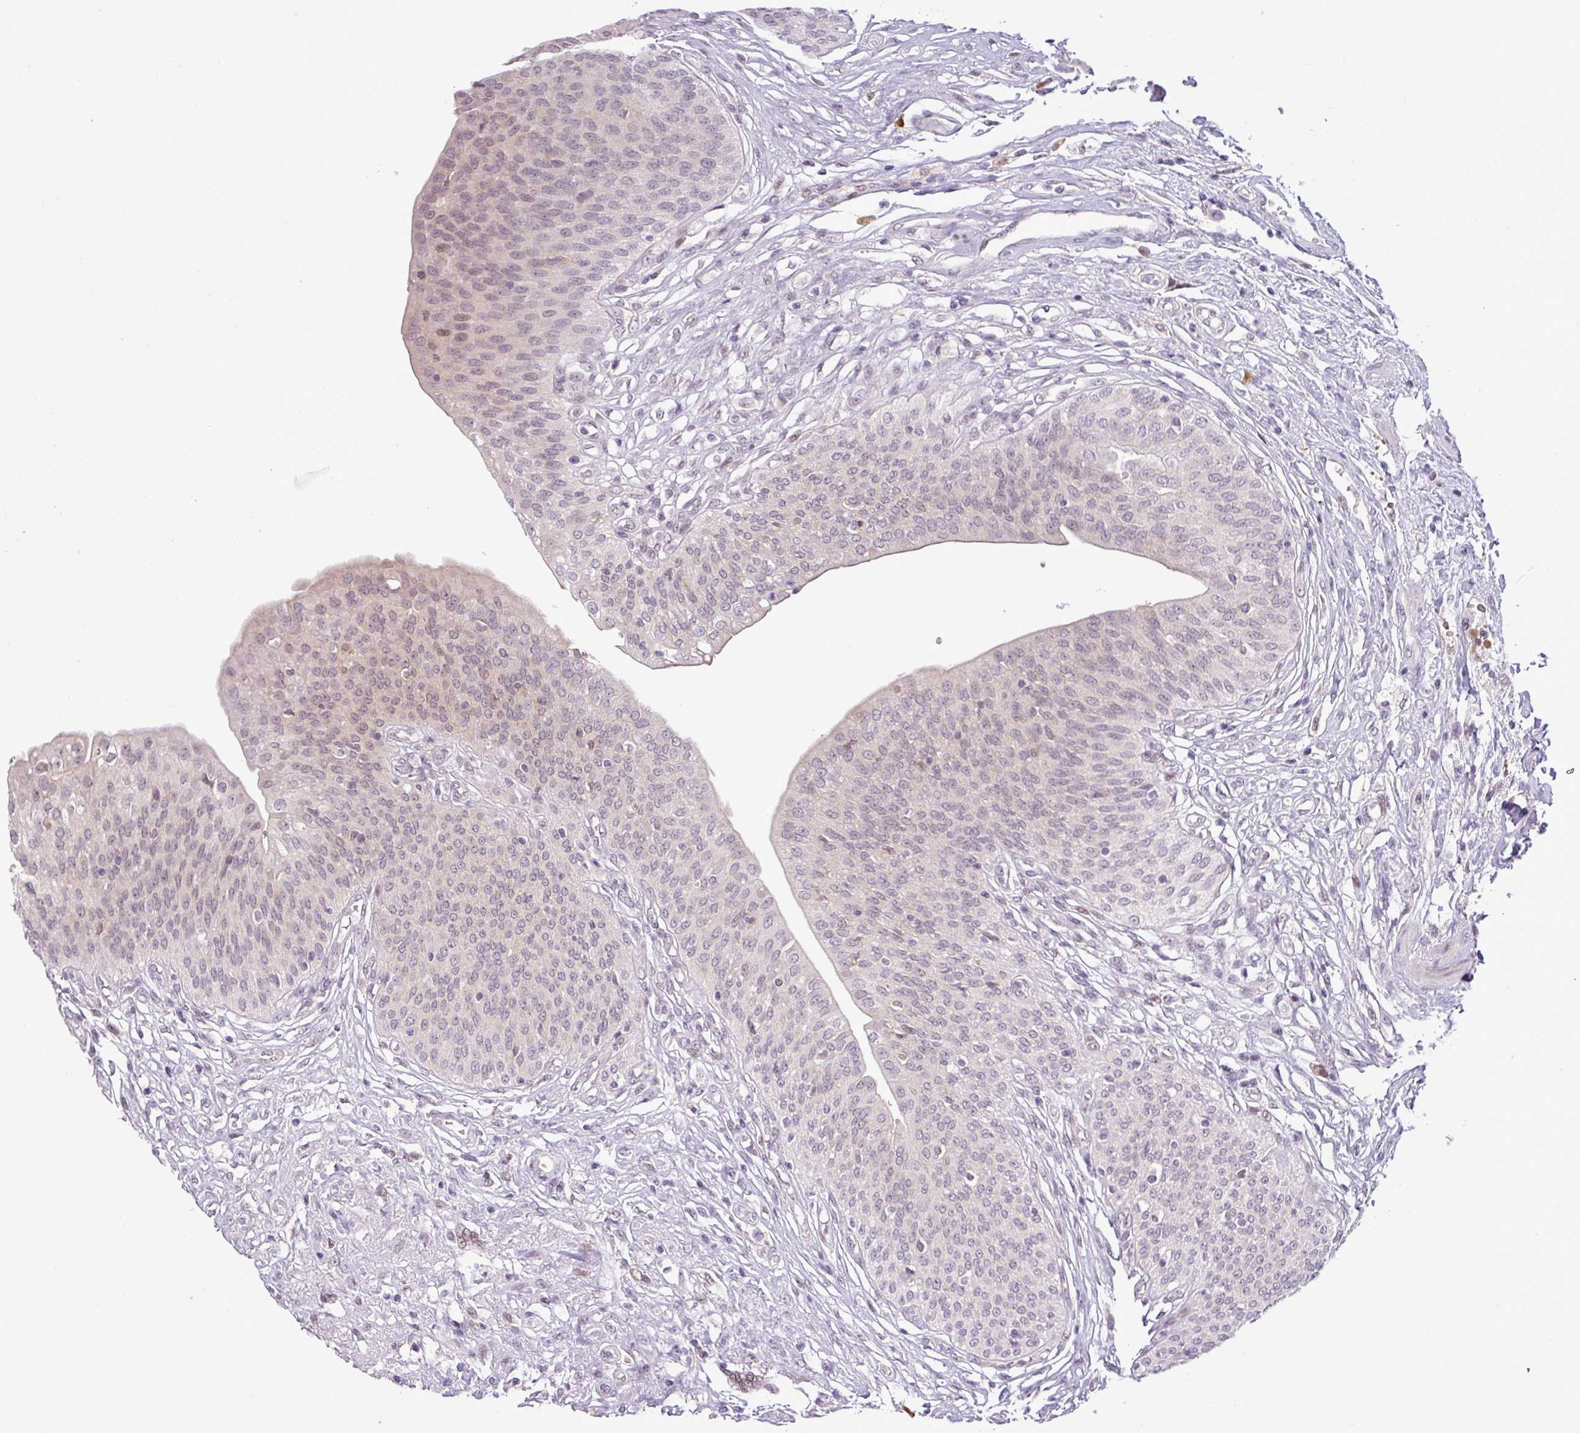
{"staining": {"intensity": "weak", "quantity": "<25%", "location": "nuclear"}, "tissue": "urothelial cancer", "cell_type": "Tumor cells", "image_type": "cancer", "snomed": [{"axis": "morphology", "description": "Urothelial carcinoma, High grade"}, {"axis": "topography", "description": "Urinary bladder"}], "caption": "Human urothelial cancer stained for a protein using immunohistochemistry (IHC) demonstrates no staining in tumor cells.", "gene": "SLC66A2", "patient": {"sex": "female", "age": 79}}